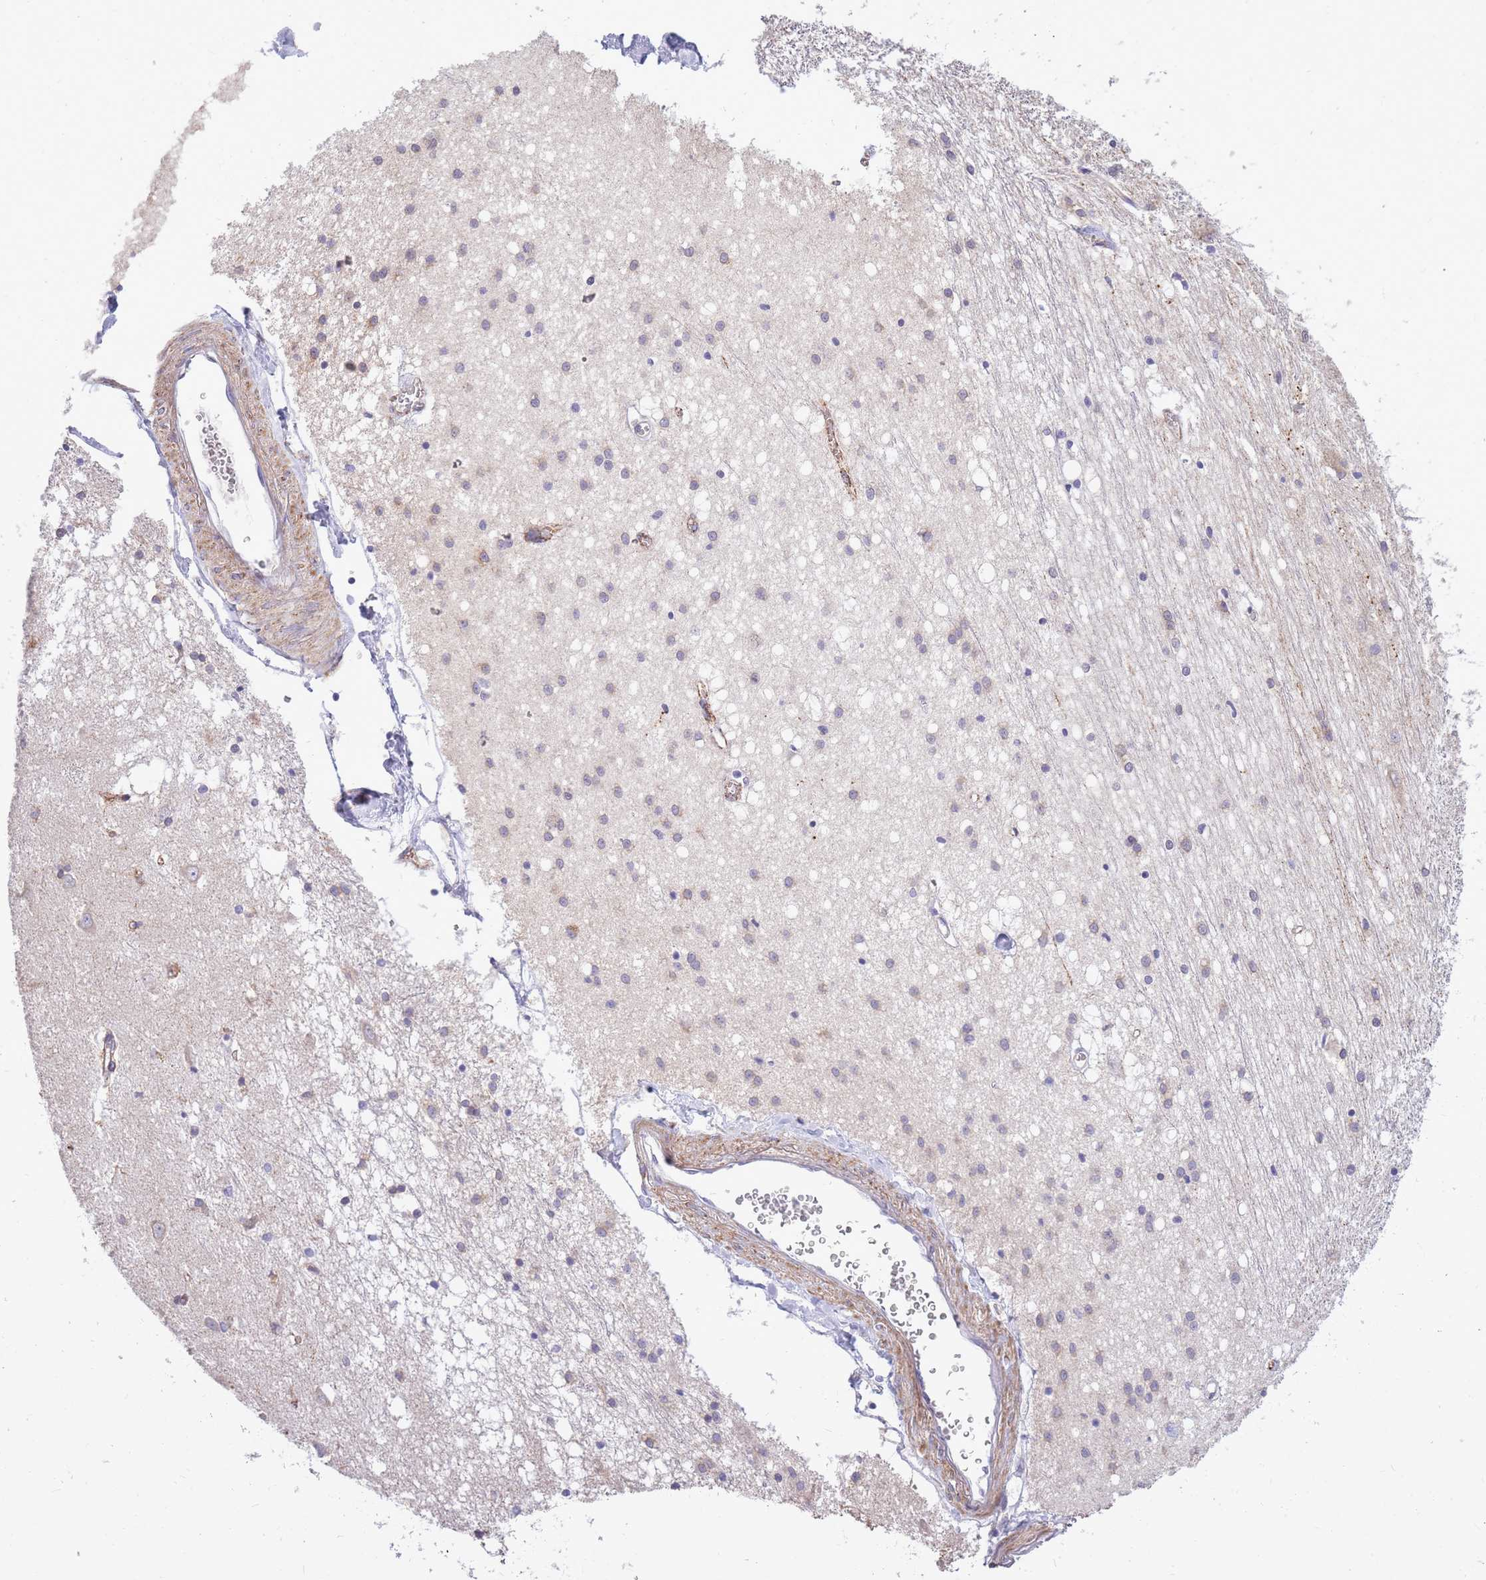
{"staining": {"intensity": "weak", "quantity": "<25%", "location": "cytoplasmic/membranous"}, "tissue": "caudate", "cell_type": "Glial cells", "image_type": "normal", "snomed": [{"axis": "morphology", "description": "Normal tissue, NOS"}, {"axis": "topography", "description": "Lateral ventricle wall"}], "caption": "High power microscopy histopathology image of an IHC photomicrograph of benign caudate, revealing no significant expression in glial cells.", "gene": "RNF170", "patient": {"sex": "male", "age": 37}}